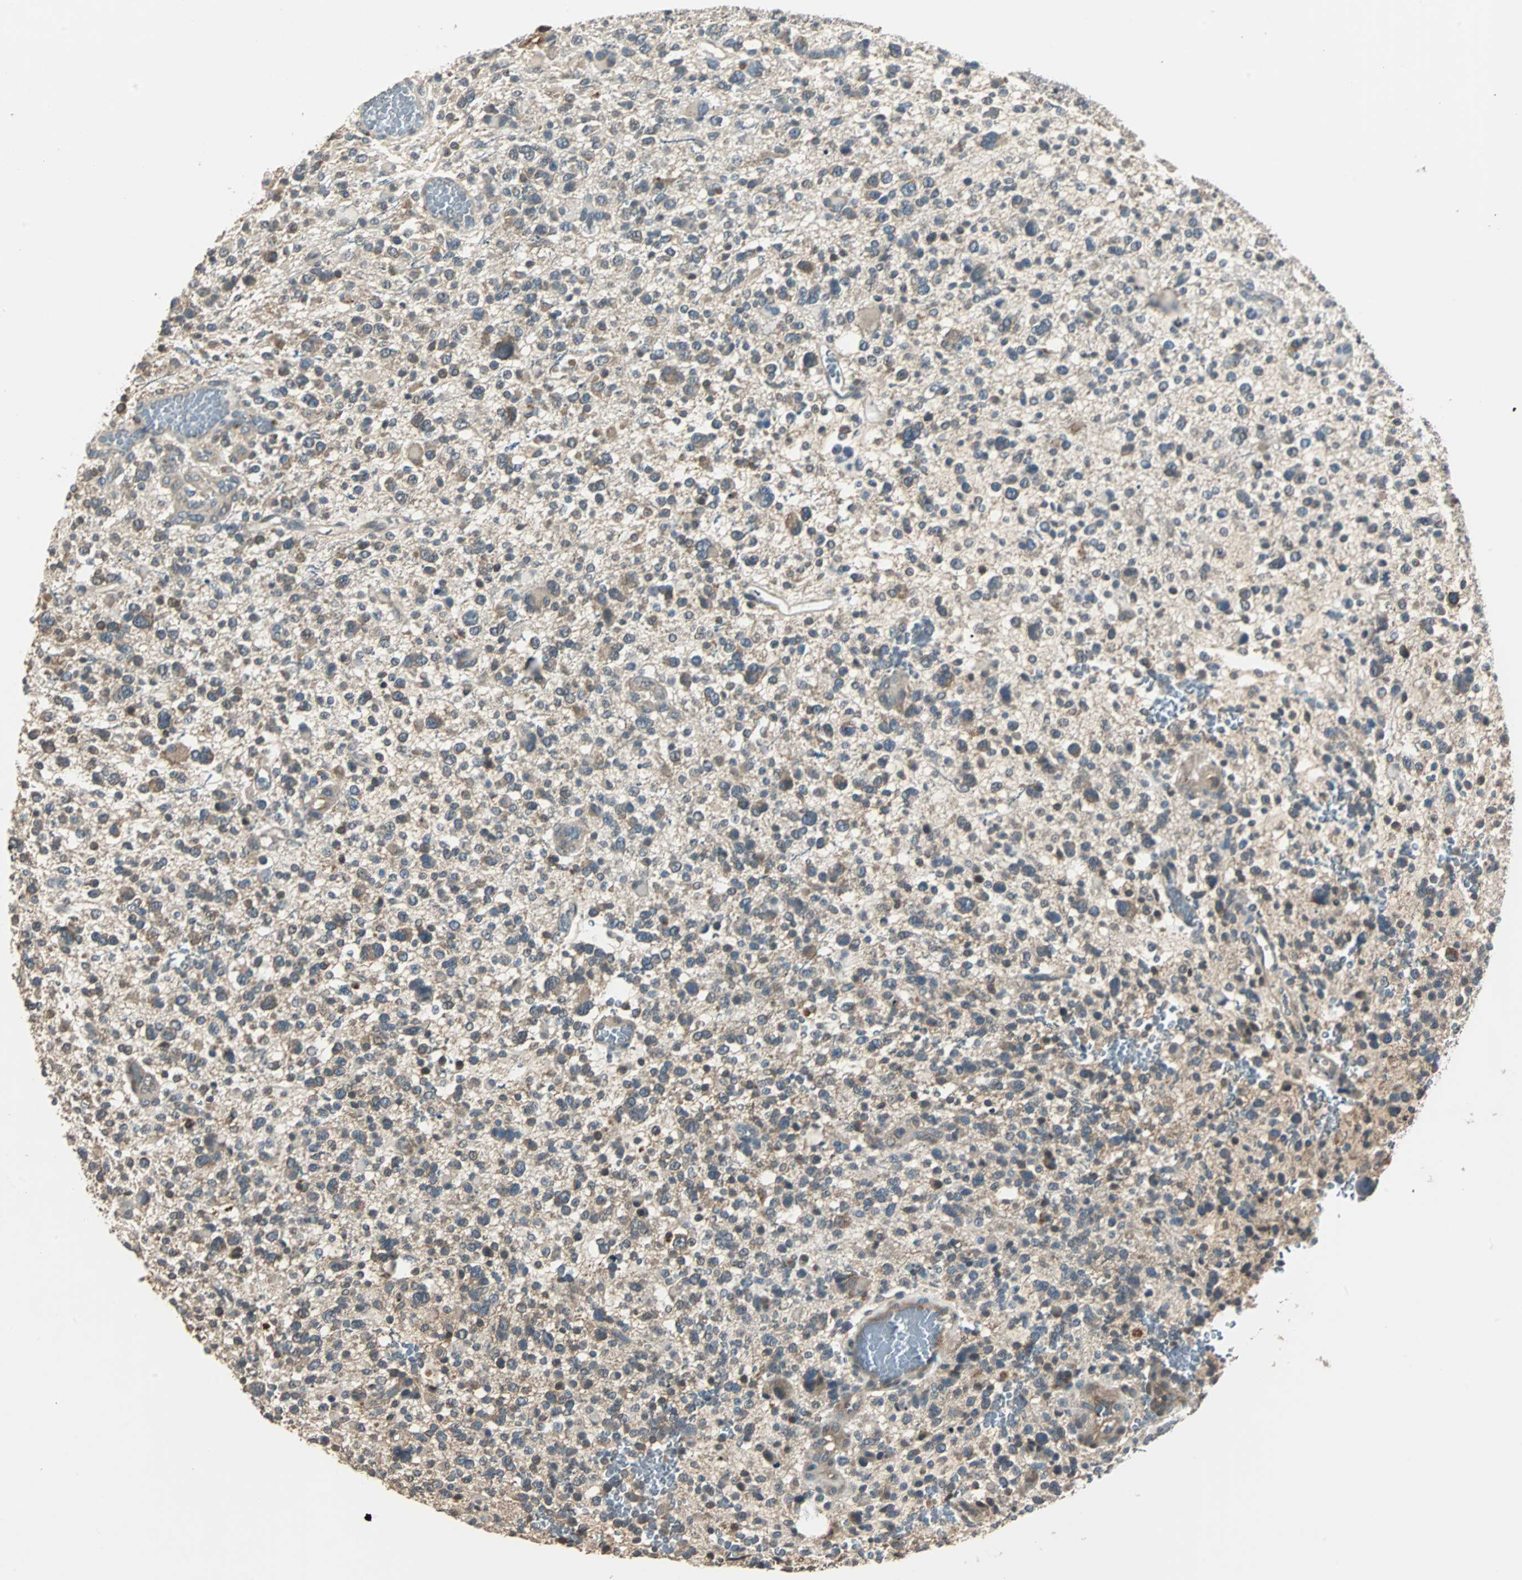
{"staining": {"intensity": "weak", "quantity": "25%-75%", "location": "cytoplasmic/membranous"}, "tissue": "glioma", "cell_type": "Tumor cells", "image_type": "cancer", "snomed": [{"axis": "morphology", "description": "Glioma, malignant, High grade"}, {"axis": "topography", "description": "Brain"}], "caption": "A low amount of weak cytoplasmic/membranous positivity is appreciated in about 25%-75% of tumor cells in malignant high-grade glioma tissue.", "gene": "ABHD2", "patient": {"sex": "male", "age": 48}}